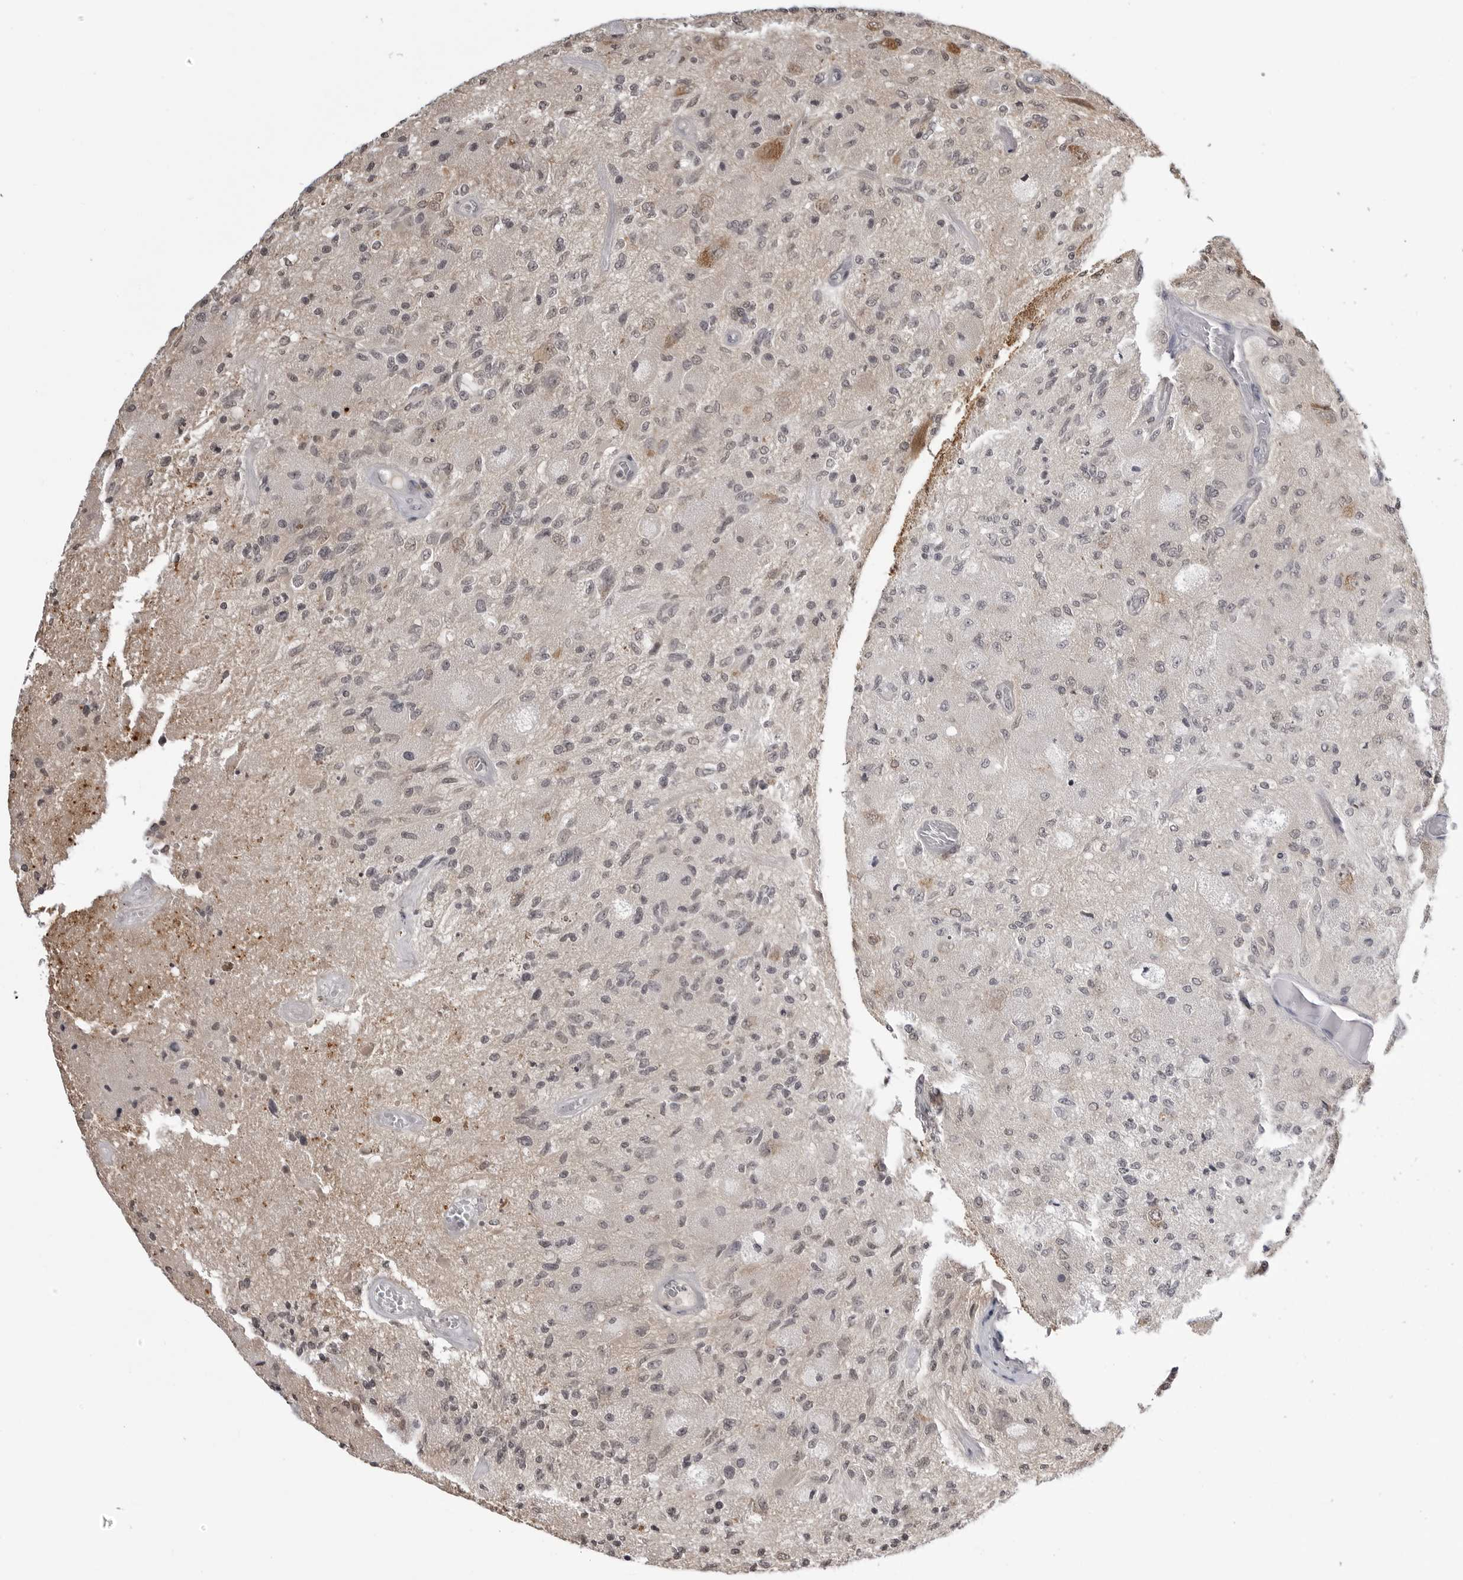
{"staining": {"intensity": "weak", "quantity": "<25%", "location": "nuclear"}, "tissue": "glioma", "cell_type": "Tumor cells", "image_type": "cancer", "snomed": [{"axis": "morphology", "description": "Normal tissue, NOS"}, {"axis": "morphology", "description": "Glioma, malignant, High grade"}, {"axis": "topography", "description": "Cerebral cortex"}], "caption": "Tumor cells are negative for brown protein staining in glioma. (Brightfield microscopy of DAB (3,3'-diaminobenzidine) IHC at high magnification).", "gene": "YWHAG", "patient": {"sex": "male", "age": 77}}